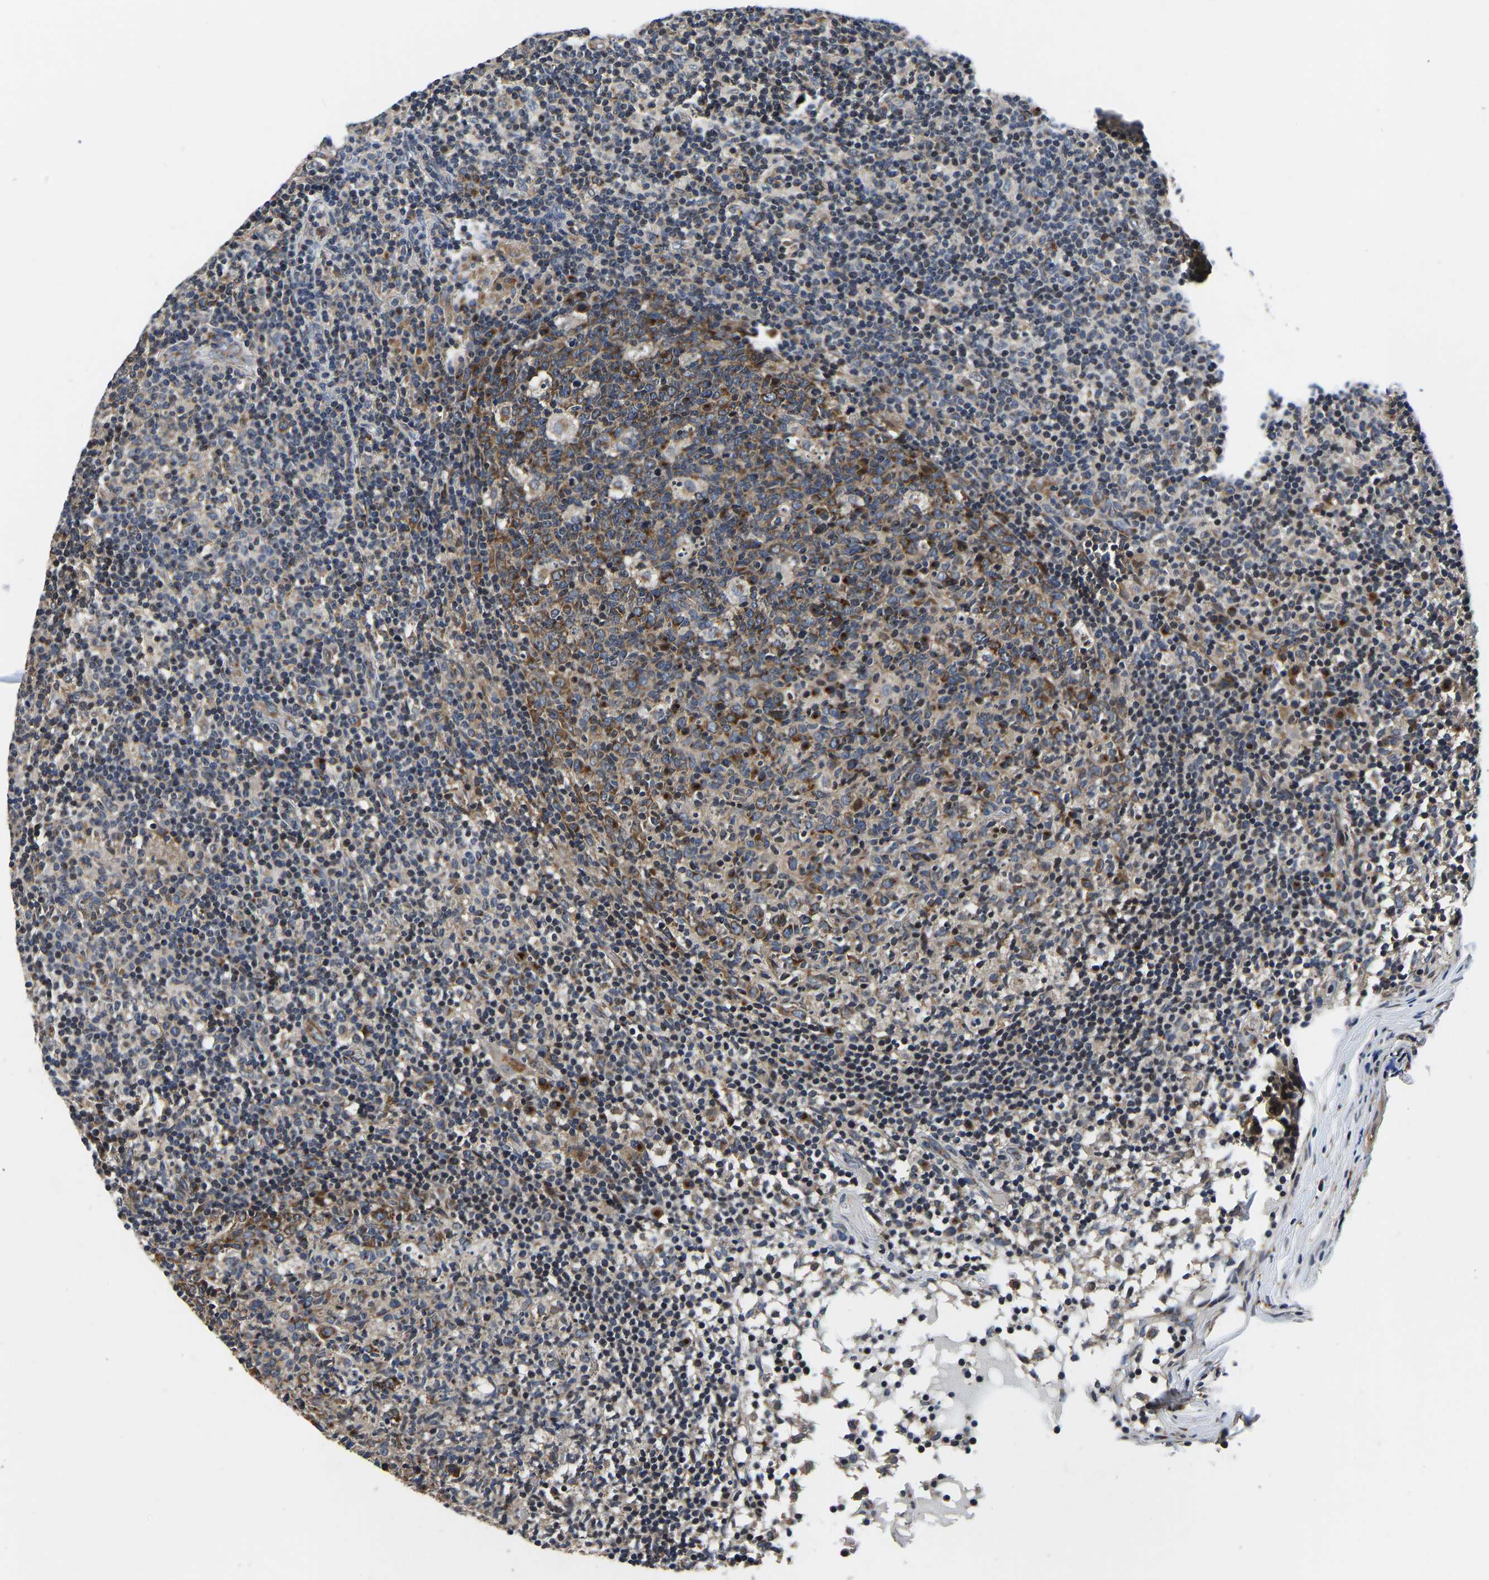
{"staining": {"intensity": "moderate", "quantity": "25%-75%", "location": "cytoplasmic/membranous"}, "tissue": "lymph node", "cell_type": "Germinal center cells", "image_type": "normal", "snomed": [{"axis": "morphology", "description": "Normal tissue, NOS"}, {"axis": "morphology", "description": "Inflammation, NOS"}, {"axis": "topography", "description": "Lymph node"}], "caption": "High-magnification brightfield microscopy of unremarkable lymph node stained with DAB (brown) and counterstained with hematoxylin (blue). germinal center cells exhibit moderate cytoplasmic/membranous positivity is seen in approximately25%-75% of cells. (Stains: DAB in brown, nuclei in blue, Microscopy: brightfield microscopy at high magnification).", "gene": "RABAC1", "patient": {"sex": "male", "age": 55}}